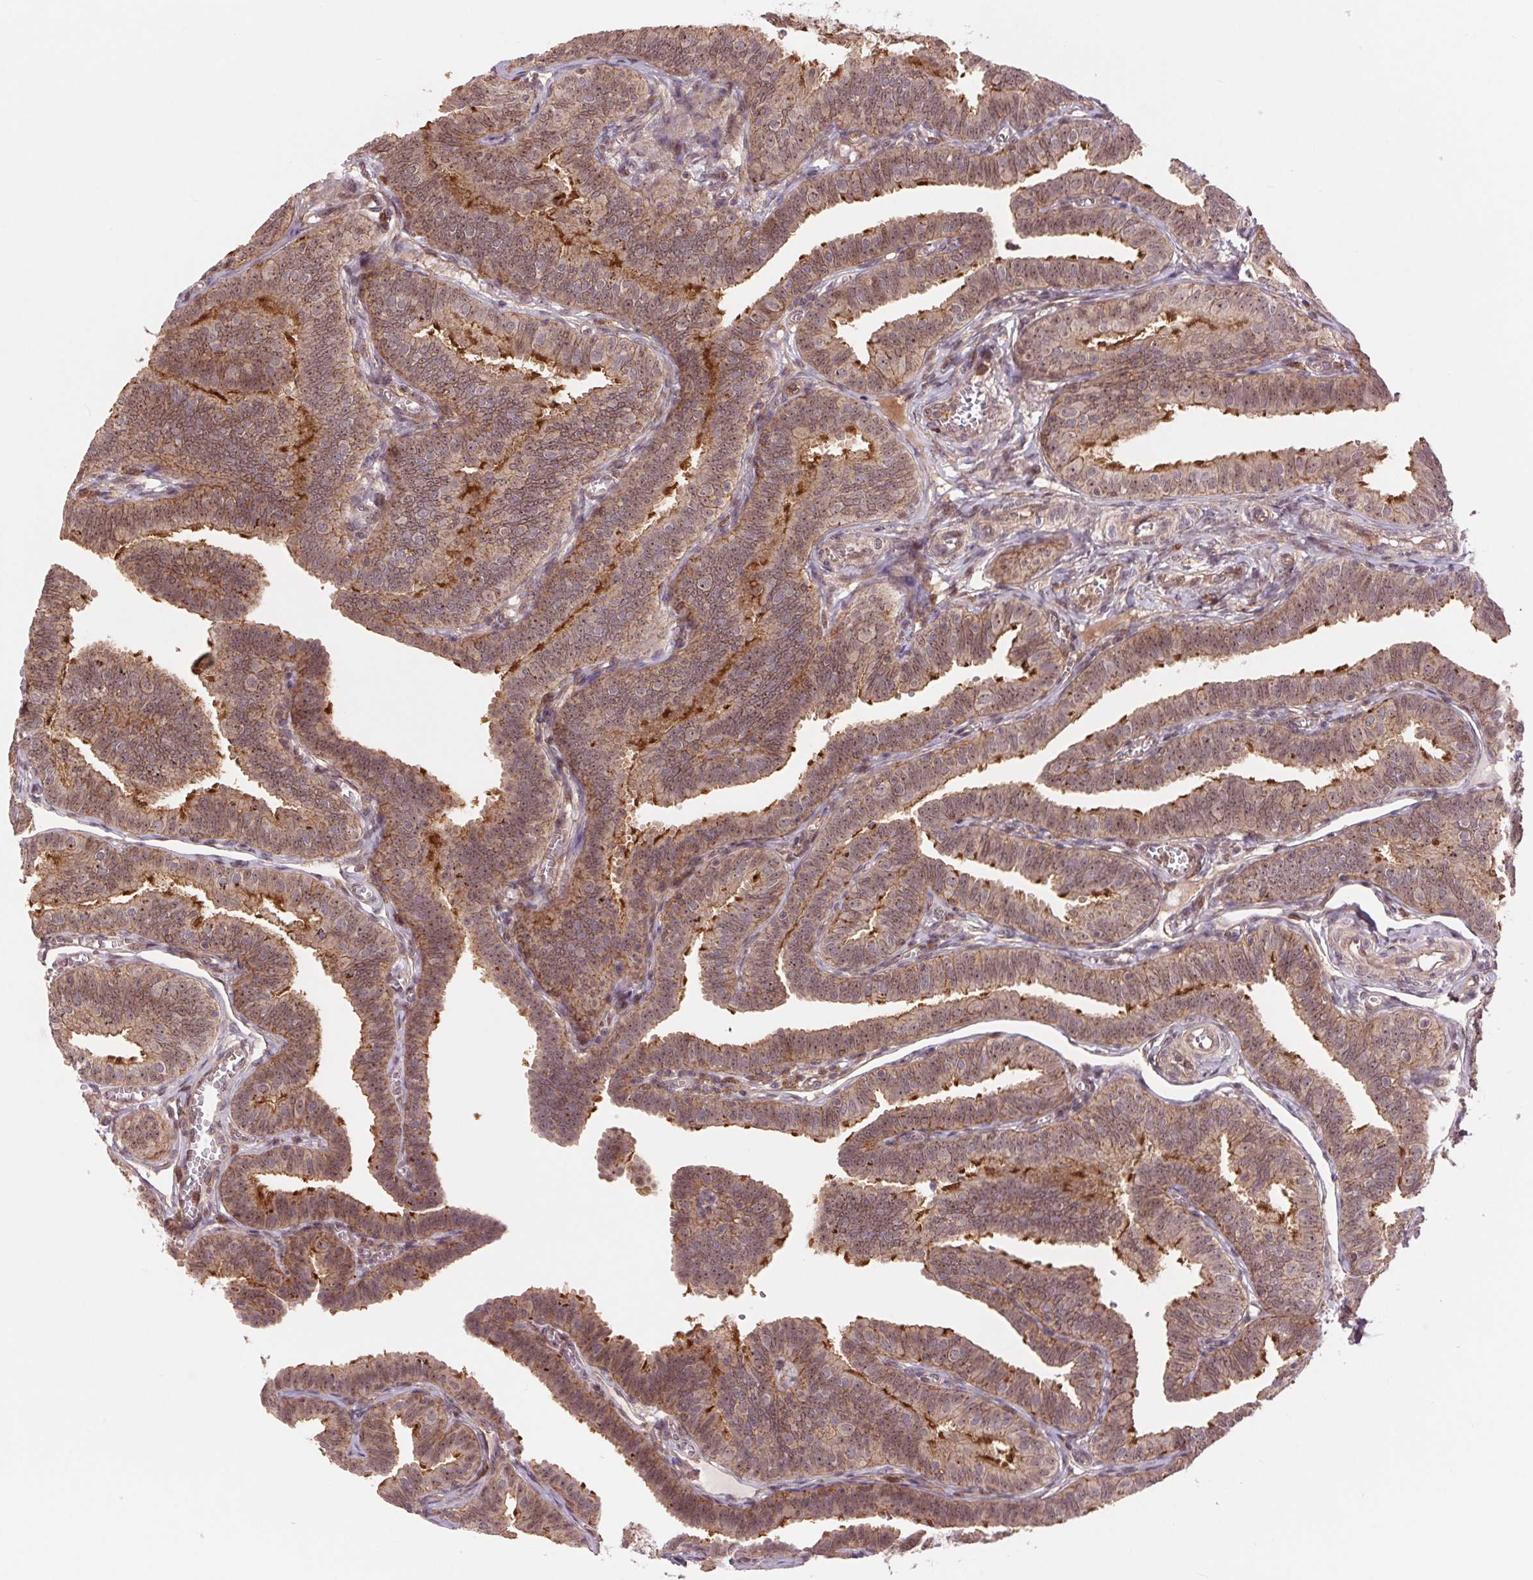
{"staining": {"intensity": "moderate", "quantity": "25%-75%", "location": "cytoplasmic/membranous"}, "tissue": "fallopian tube", "cell_type": "Glandular cells", "image_type": "normal", "snomed": [{"axis": "morphology", "description": "Normal tissue, NOS"}, {"axis": "topography", "description": "Fallopian tube"}], "caption": "Fallopian tube stained with DAB immunohistochemistry (IHC) reveals medium levels of moderate cytoplasmic/membranous expression in about 25%-75% of glandular cells.", "gene": "CHMP4B", "patient": {"sex": "female", "age": 25}}